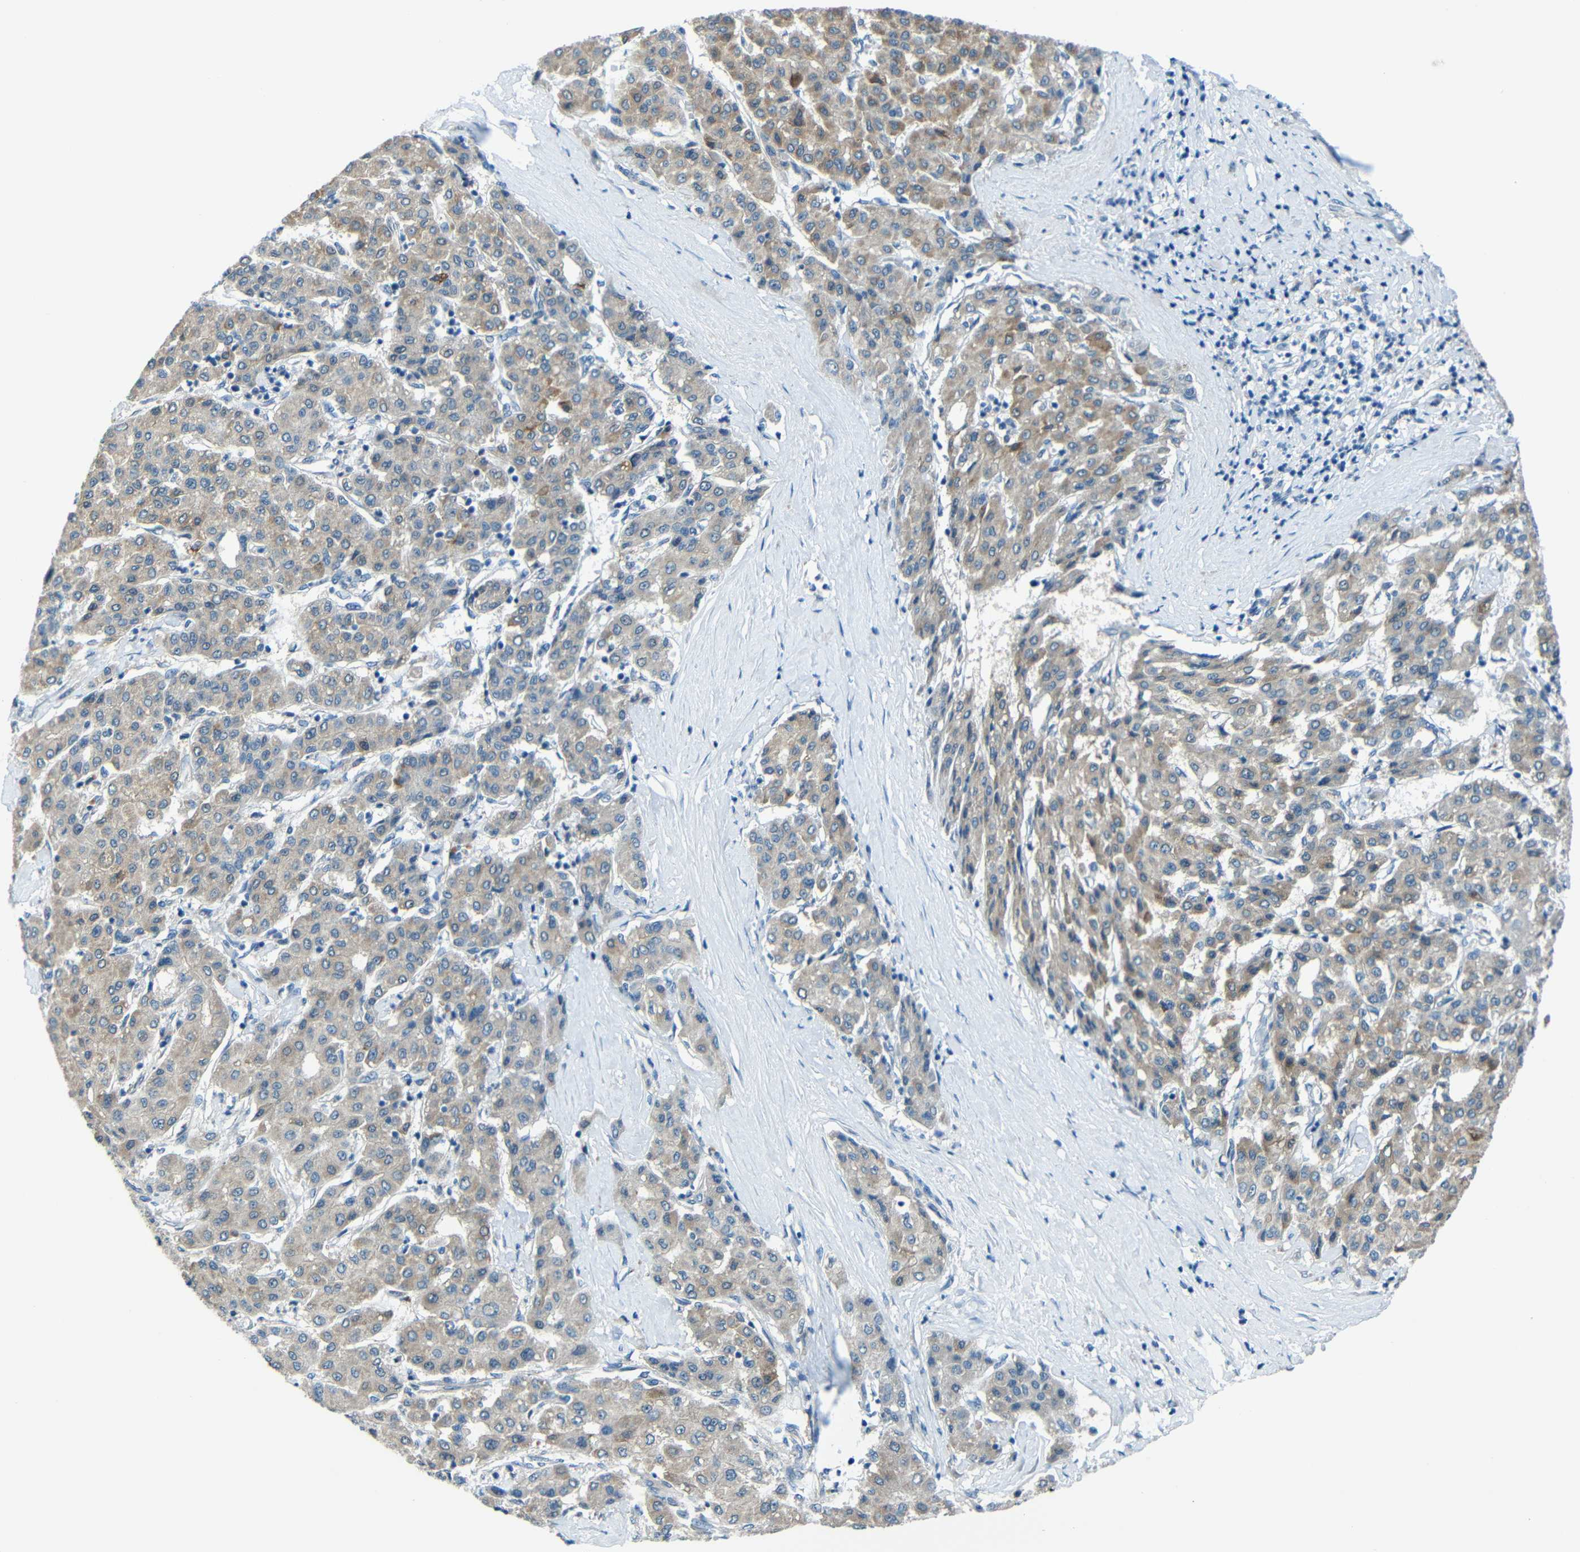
{"staining": {"intensity": "weak", "quantity": "25%-75%", "location": "cytoplasmic/membranous"}, "tissue": "liver cancer", "cell_type": "Tumor cells", "image_type": "cancer", "snomed": [{"axis": "morphology", "description": "Carcinoma, Hepatocellular, NOS"}, {"axis": "topography", "description": "Liver"}], "caption": "Tumor cells reveal low levels of weak cytoplasmic/membranous expression in approximately 25%-75% of cells in hepatocellular carcinoma (liver).", "gene": "ANKRD22", "patient": {"sex": "male", "age": 65}}